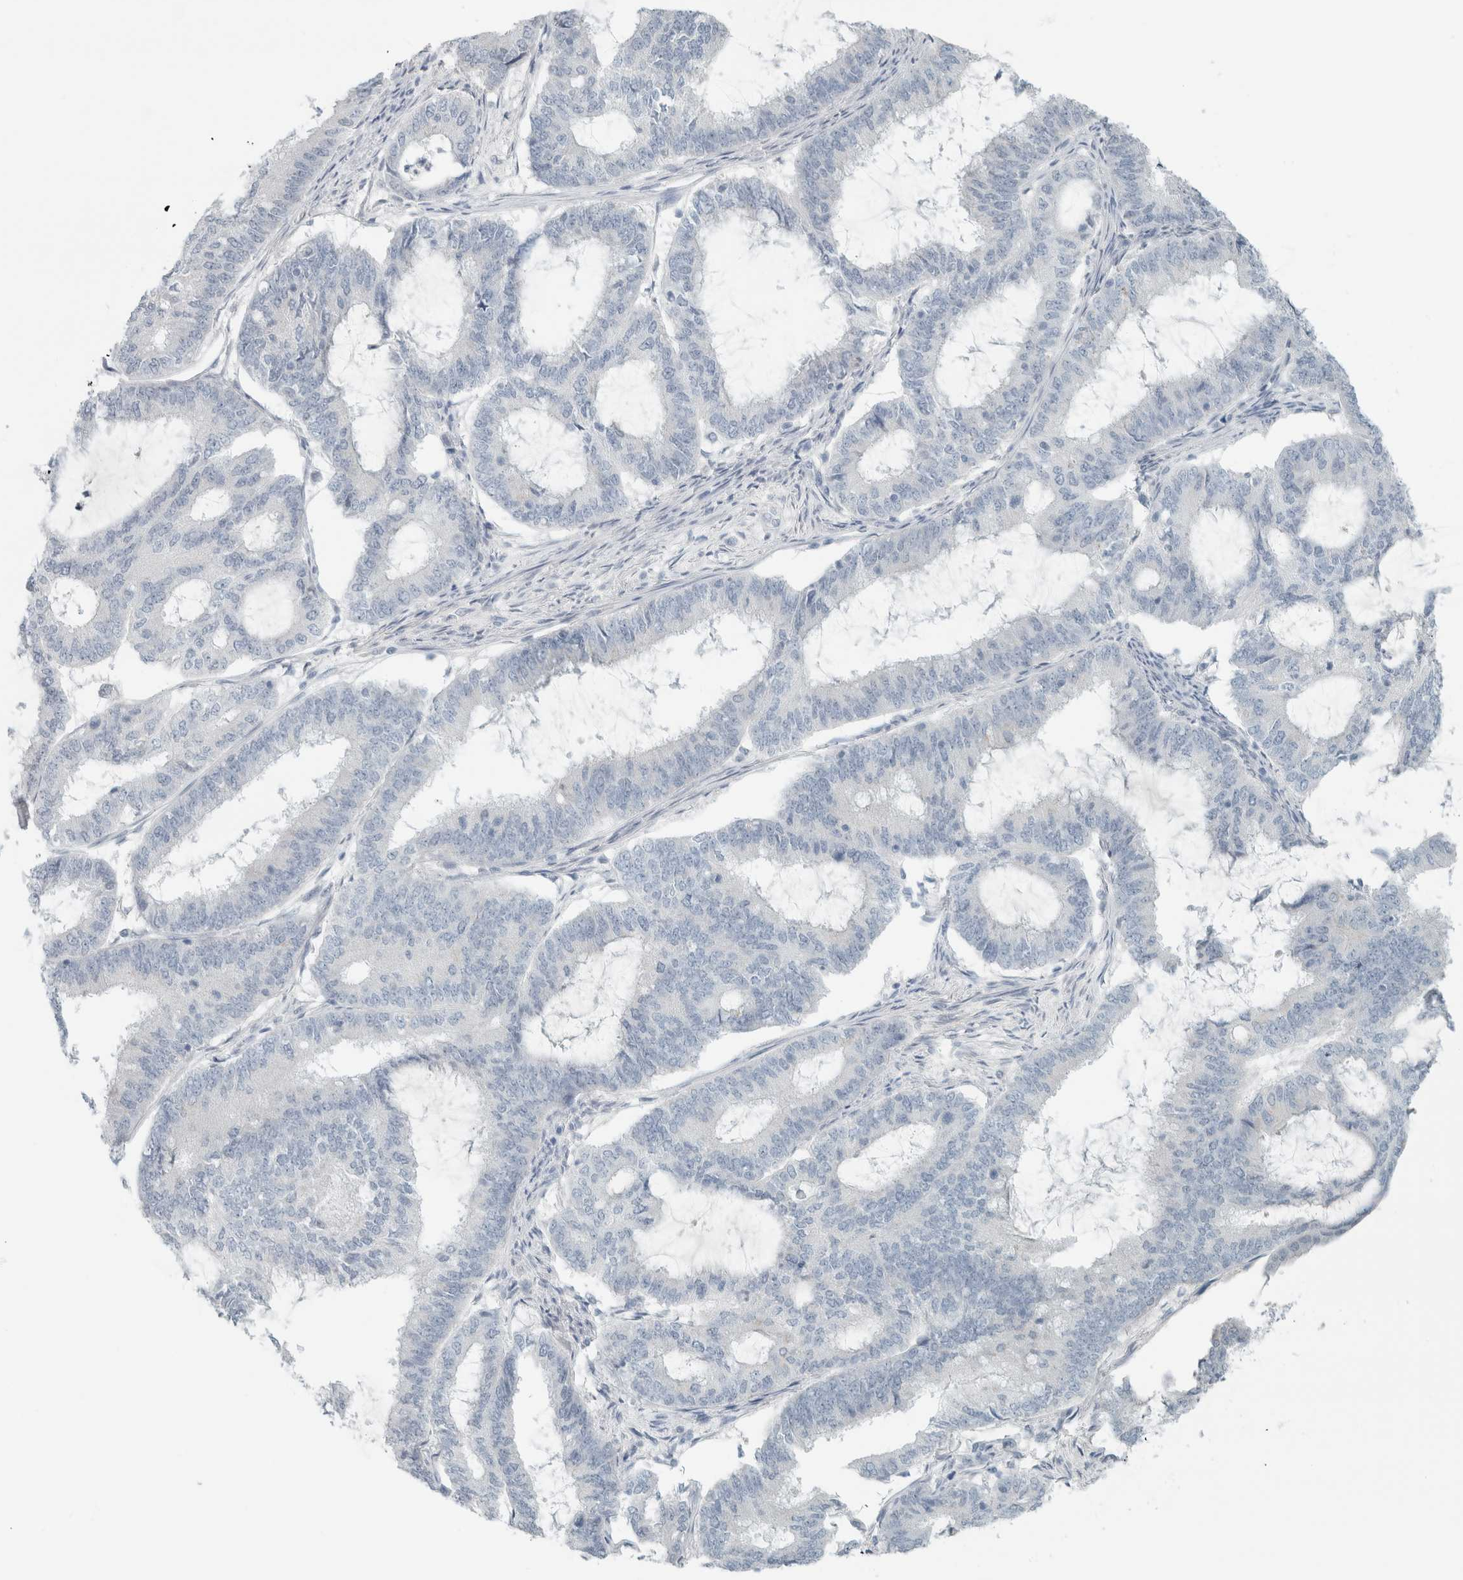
{"staining": {"intensity": "negative", "quantity": "none", "location": "none"}, "tissue": "endometrial cancer", "cell_type": "Tumor cells", "image_type": "cancer", "snomed": [{"axis": "morphology", "description": "Adenocarcinoma, NOS"}, {"axis": "topography", "description": "Endometrium"}], "caption": "A high-resolution photomicrograph shows immunohistochemistry staining of endometrial cancer, which displays no significant expression in tumor cells.", "gene": "TRIT1", "patient": {"sex": "female", "age": 51}}